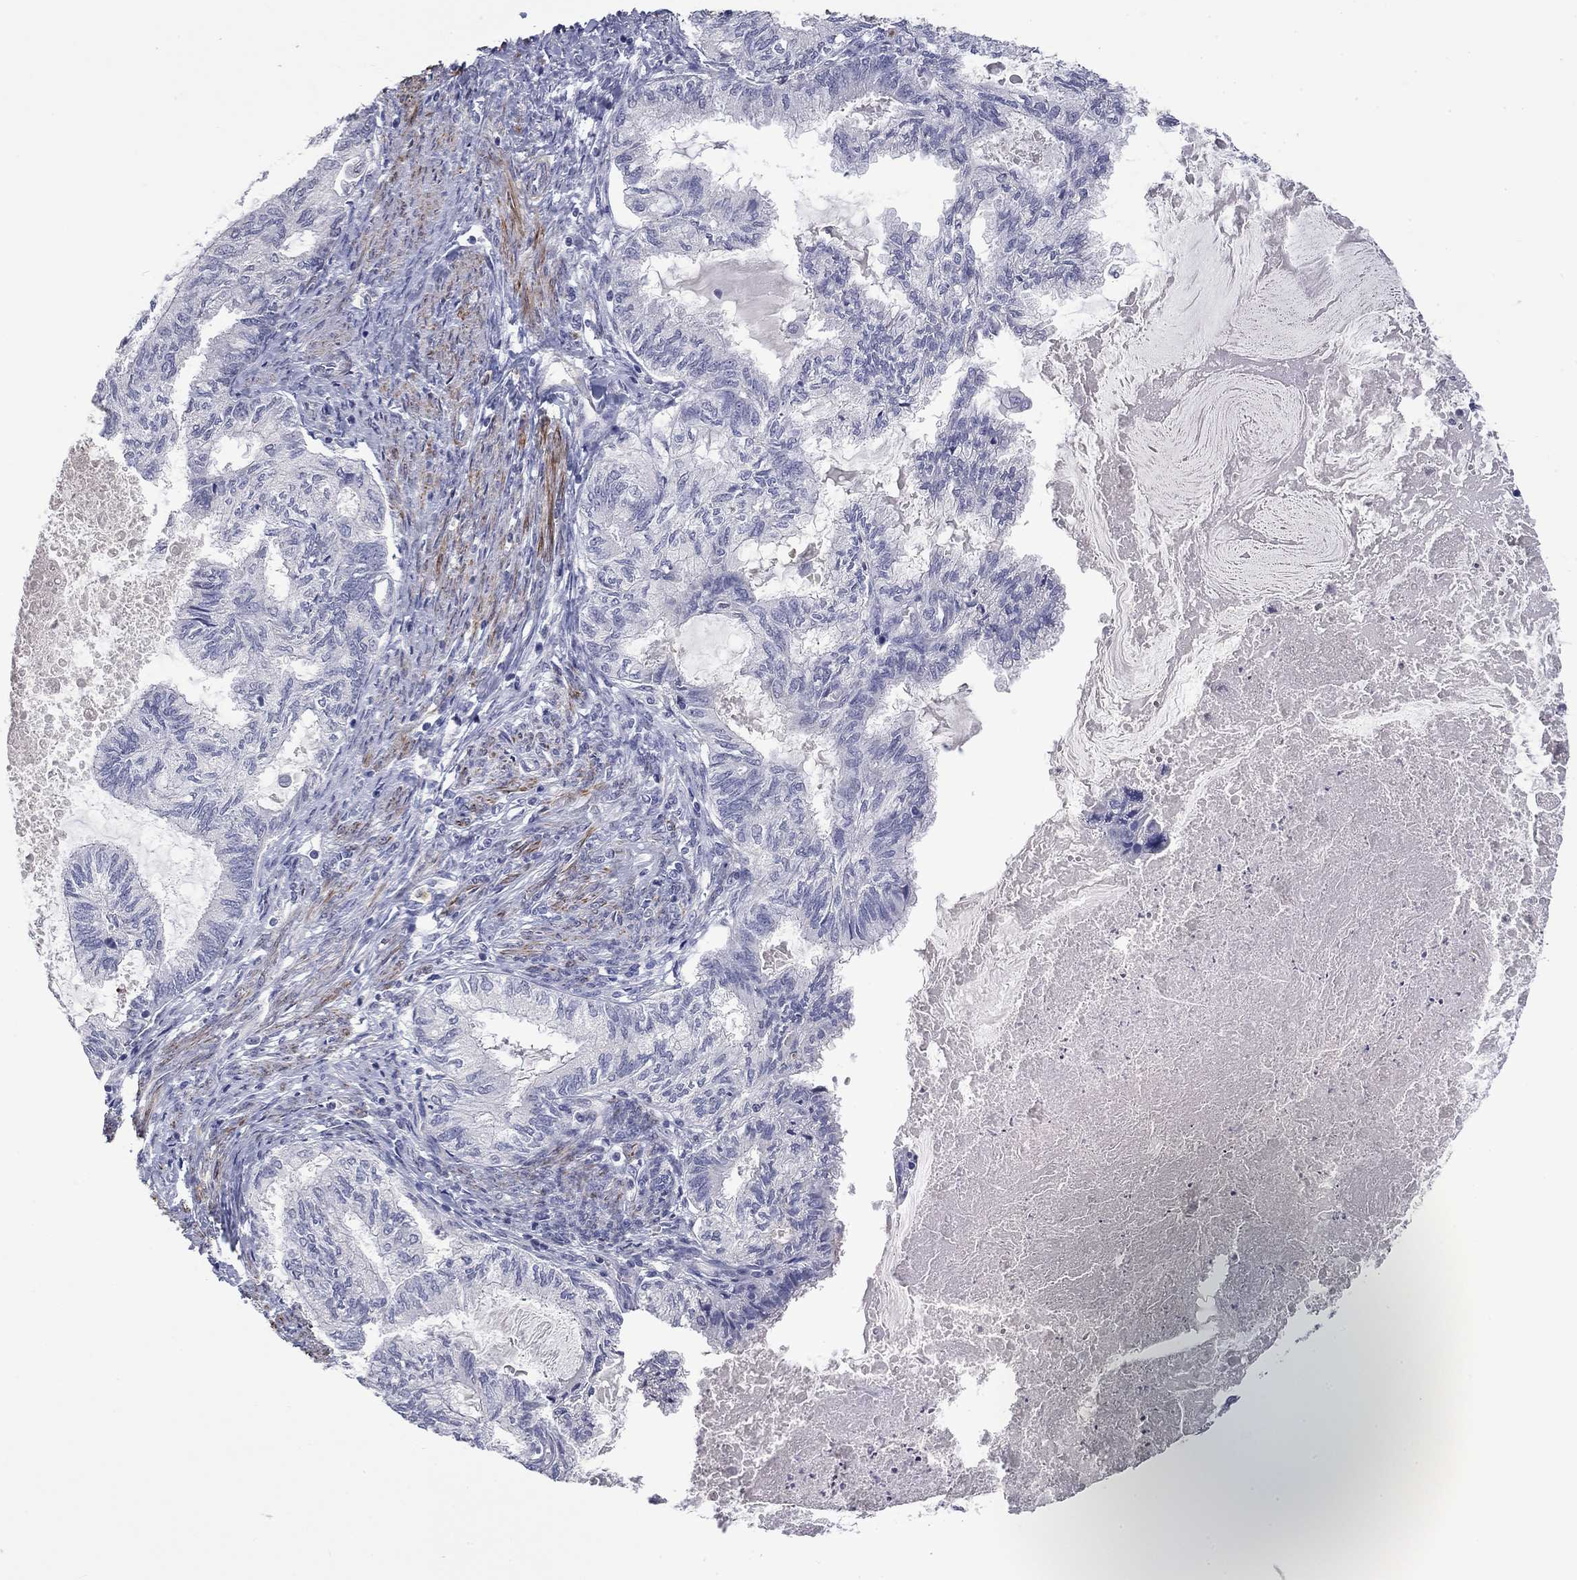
{"staining": {"intensity": "negative", "quantity": "none", "location": "none"}, "tissue": "endometrial cancer", "cell_type": "Tumor cells", "image_type": "cancer", "snomed": [{"axis": "morphology", "description": "Adenocarcinoma, NOS"}, {"axis": "topography", "description": "Endometrium"}], "caption": "Immunohistochemical staining of endometrial cancer demonstrates no significant expression in tumor cells.", "gene": "IP6K3", "patient": {"sex": "female", "age": 86}}